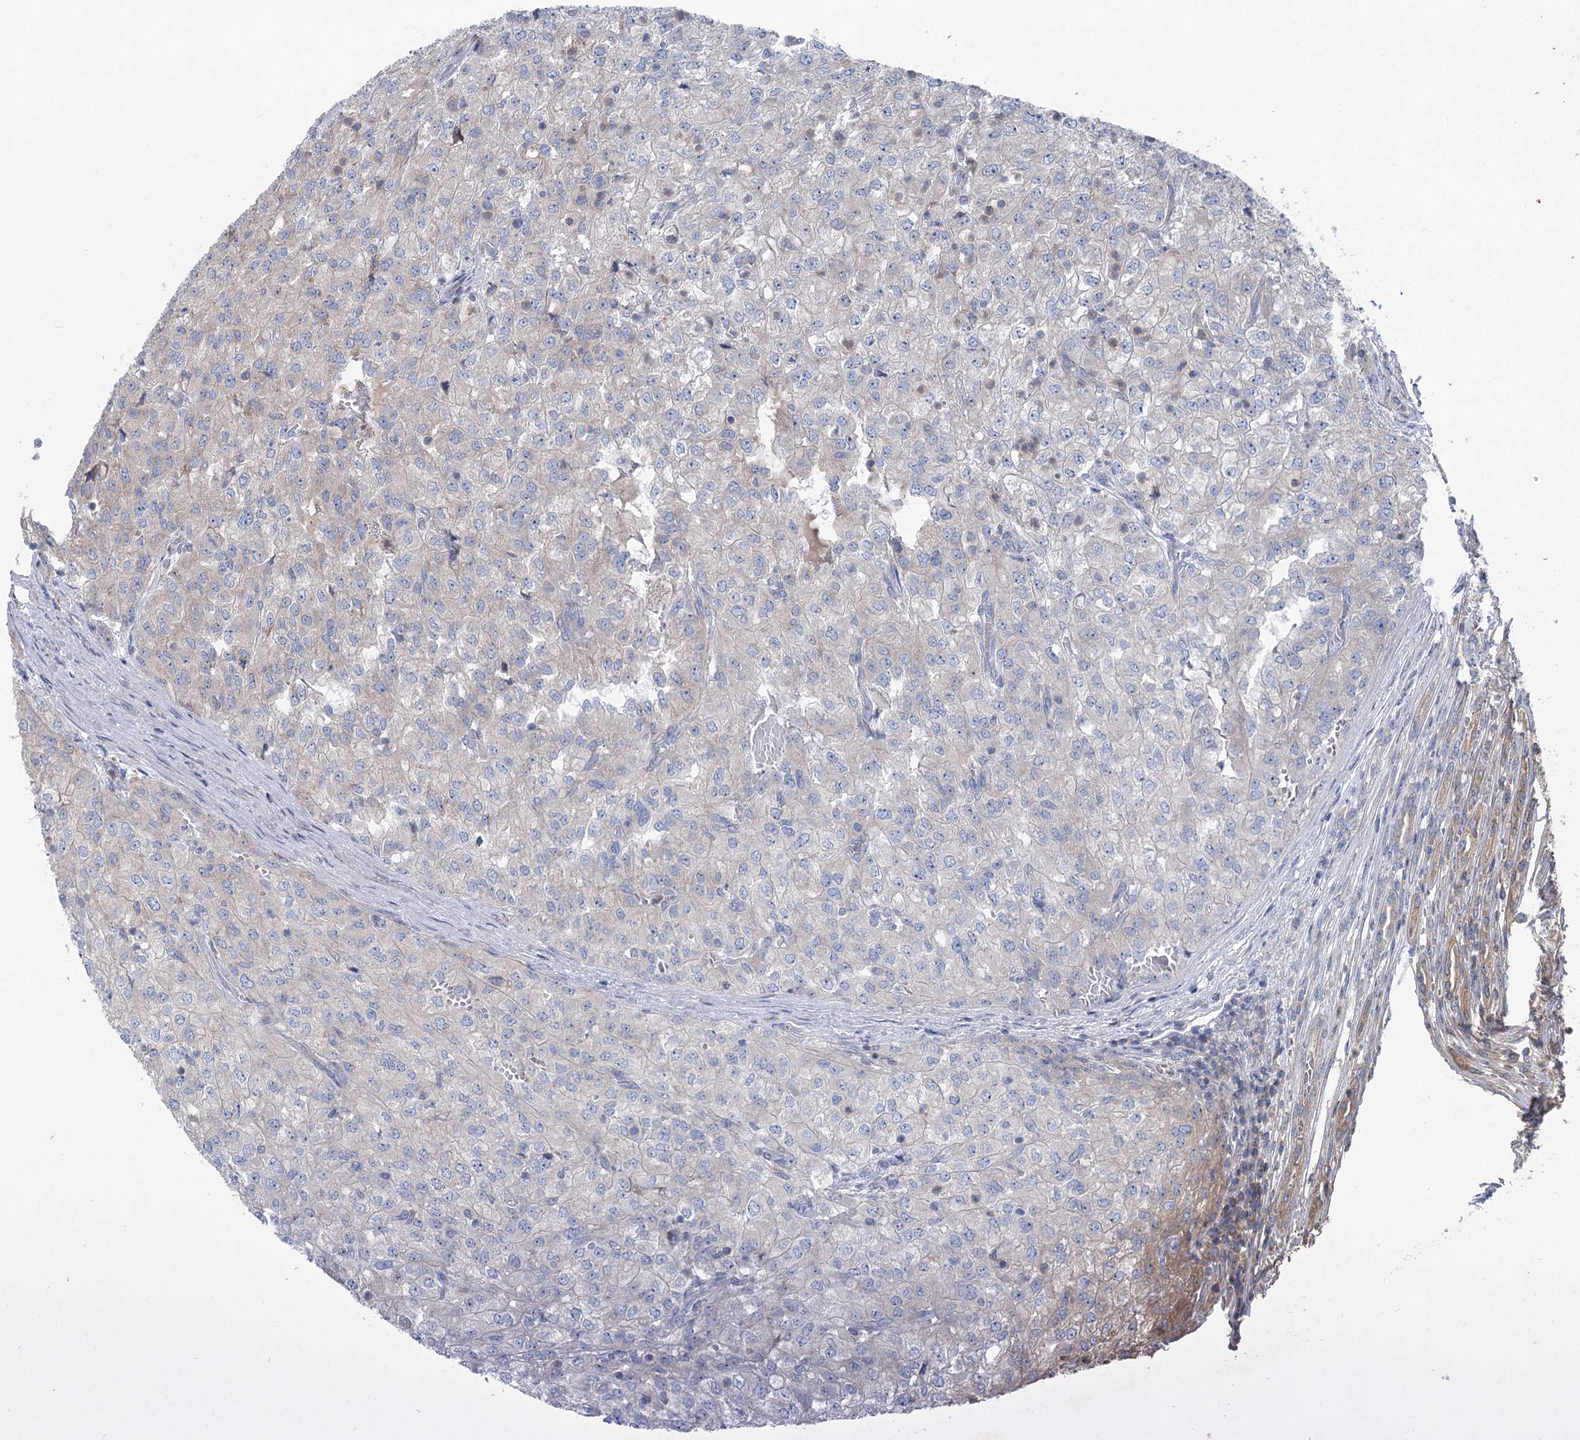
{"staining": {"intensity": "weak", "quantity": "<25%", "location": "cytoplasmic/membranous"}, "tissue": "renal cancer", "cell_type": "Tumor cells", "image_type": "cancer", "snomed": [{"axis": "morphology", "description": "Adenocarcinoma, NOS"}, {"axis": "topography", "description": "Kidney"}], "caption": "High magnification brightfield microscopy of renal adenocarcinoma stained with DAB (brown) and counterstained with hematoxylin (blue): tumor cells show no significant positivity.", "gene": "MARK2", "patient": {"sex": "female", "age": 54}}